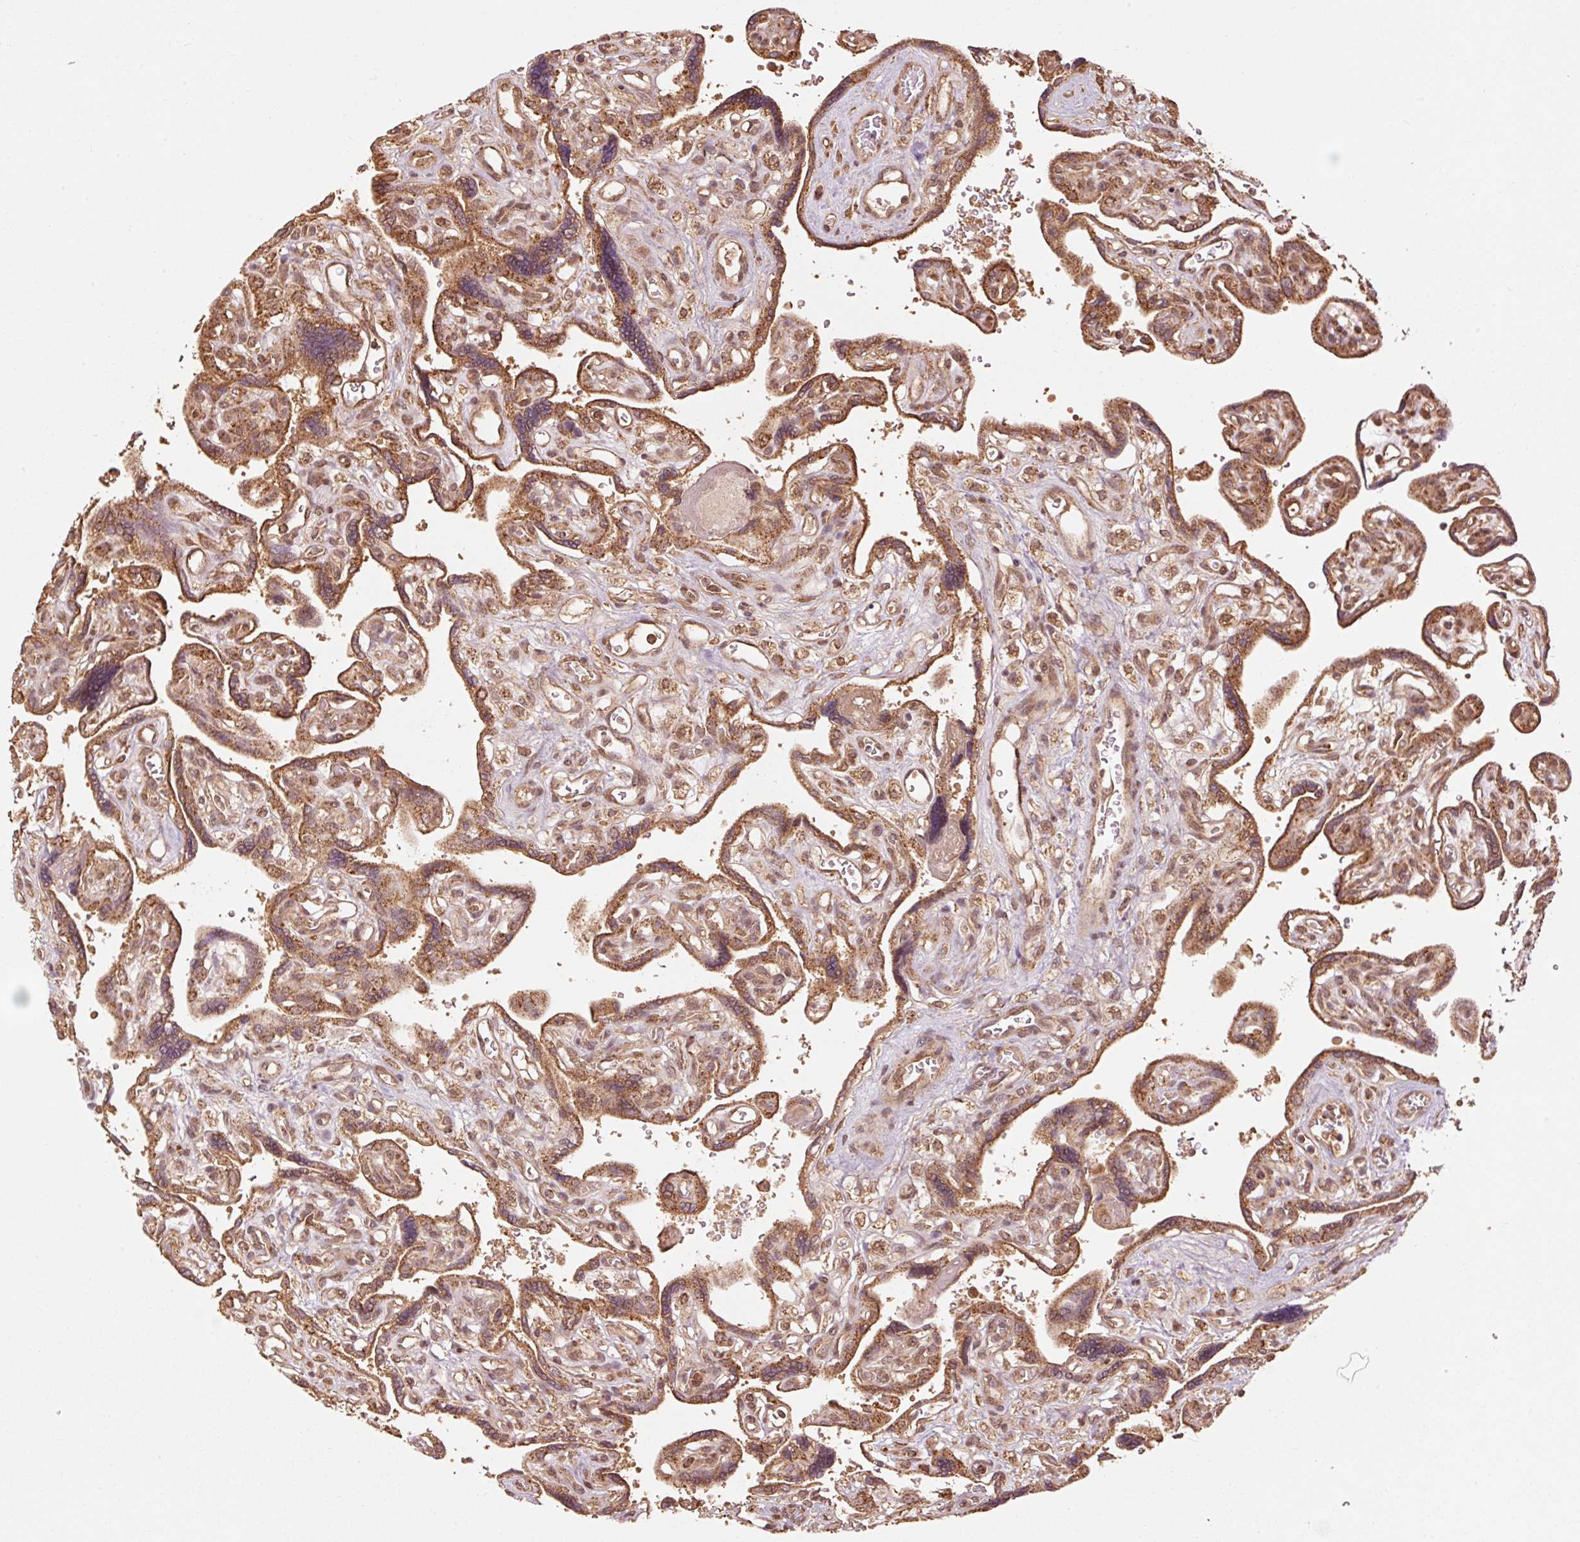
{"staining": {"intensity": "moderate", "quantity": ">75%", "location": "cytoplasmic/membranous"}, "tissue": "placenta", "cell_type": "Trophoblastic cells", "image_type": "normal", "snomed": [{"axis": "morphology", "description": "Normal tissue, NOS"}, {"axis": "topography", "description": "Placenta"}], "caption": "Trophoblastic cells display moderate cytoplasmic/membranous staining in approximately >75% of cells in normal placenta. (Stains: DAB (3,3'-diaminobenzidine) in brown, nuclei in blue, Microscopy: brightfield microscopy at high magnification).", "gene": "MRPL16", "patient": {"sex": "female", "age": 39}}